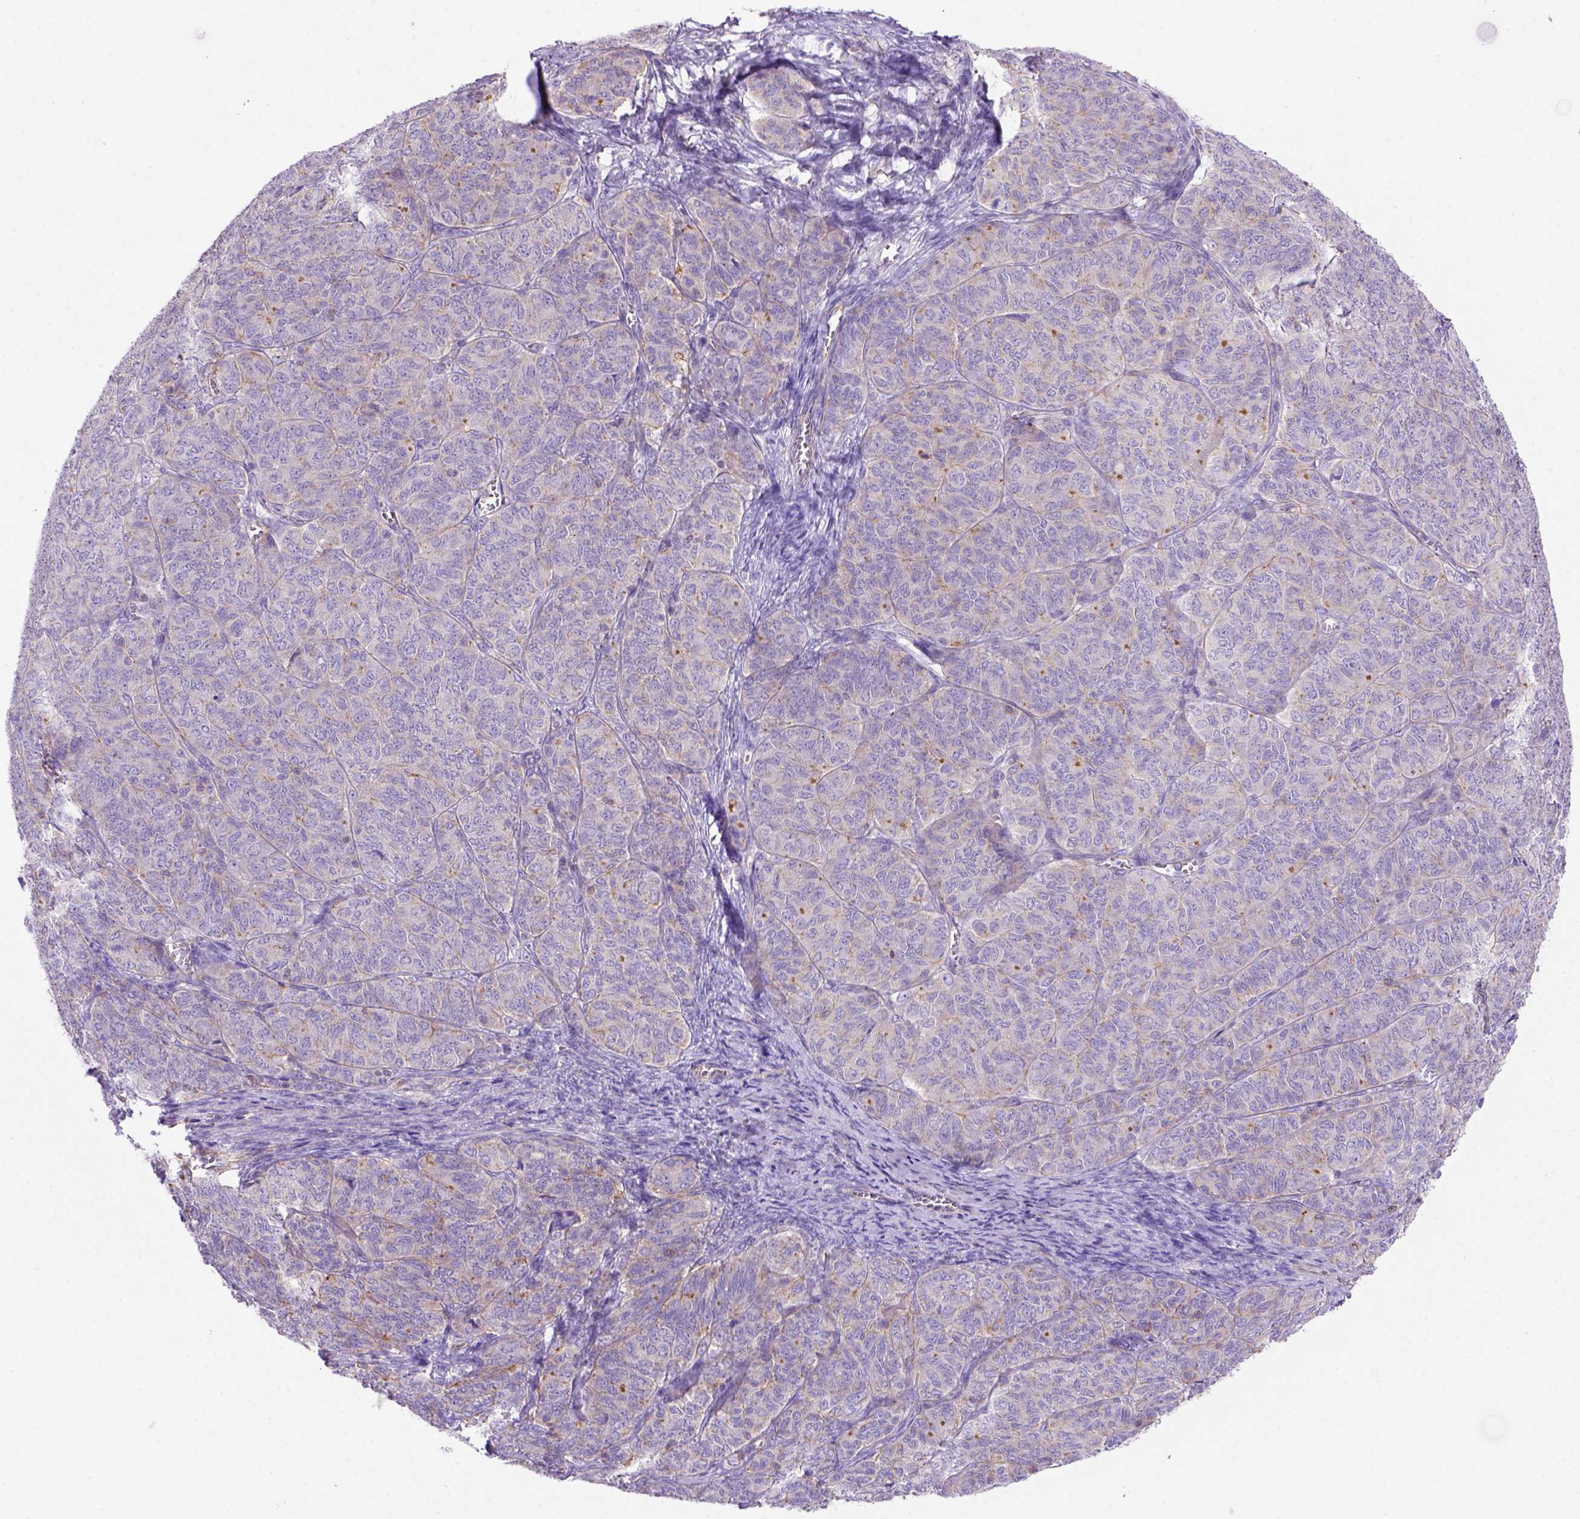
{"staining": {"intensity": "moderate", "quantity": "25%-75%", "location": "cytoplasmic/membranous"}, "tissue": "ovarian cancer", "cell_type": "Tumor cells", "image_type": "cancer", "snomed": [{"axis": "morphology", "description": "Carcinoma, endometroid"}, {"axis": "topography", "description": "Ovary"}], "caption": "Protein staining by IHC reveals moderate cytoplasmic/membranous positivity in approximately 25%-75% of tumor cells in ovarian cancer. Nuclei are stained in blue.", "gene": "PEX12", "patient": {"sex": "female", "age": 80}}